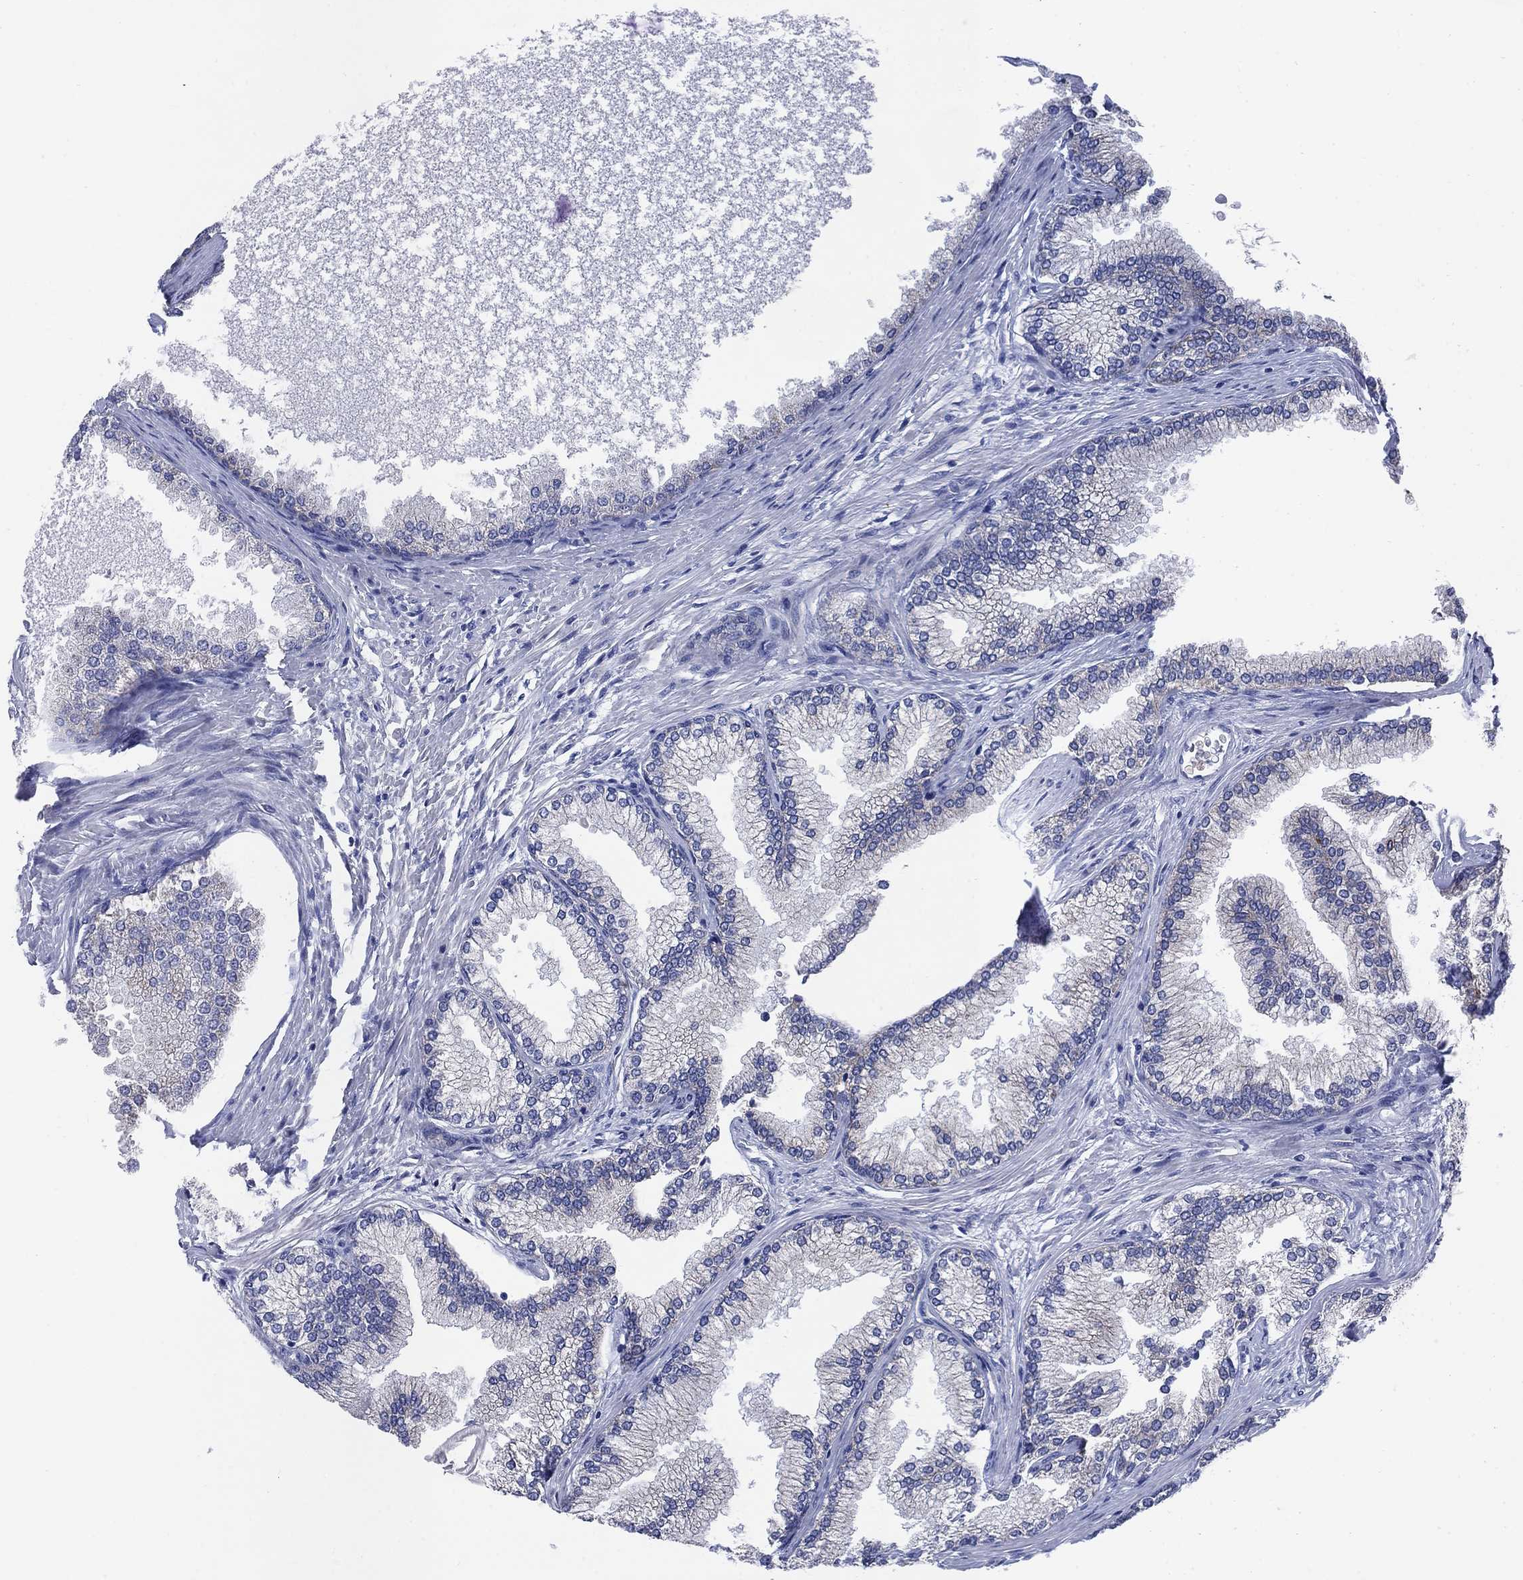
{"staining": {"intensity": "negative", "quantity": "none", "location": "none"}, "tissue": "prostate", "cell_type": "Glandular cells", "image_type": "normal", "snomed": [{"axis": "morphology", "description": "Normal tissue, NOS"}, {"axis": "topography", "description": "Prostate"}], "caption": "A photomicrograph of human prostate is negative for staining in glandular cells. (DAB IHC visualized using brightfield microscopy, high magnification).", "gene": "SCCPDH", "patient": {"sex": "male", "age": 72}}